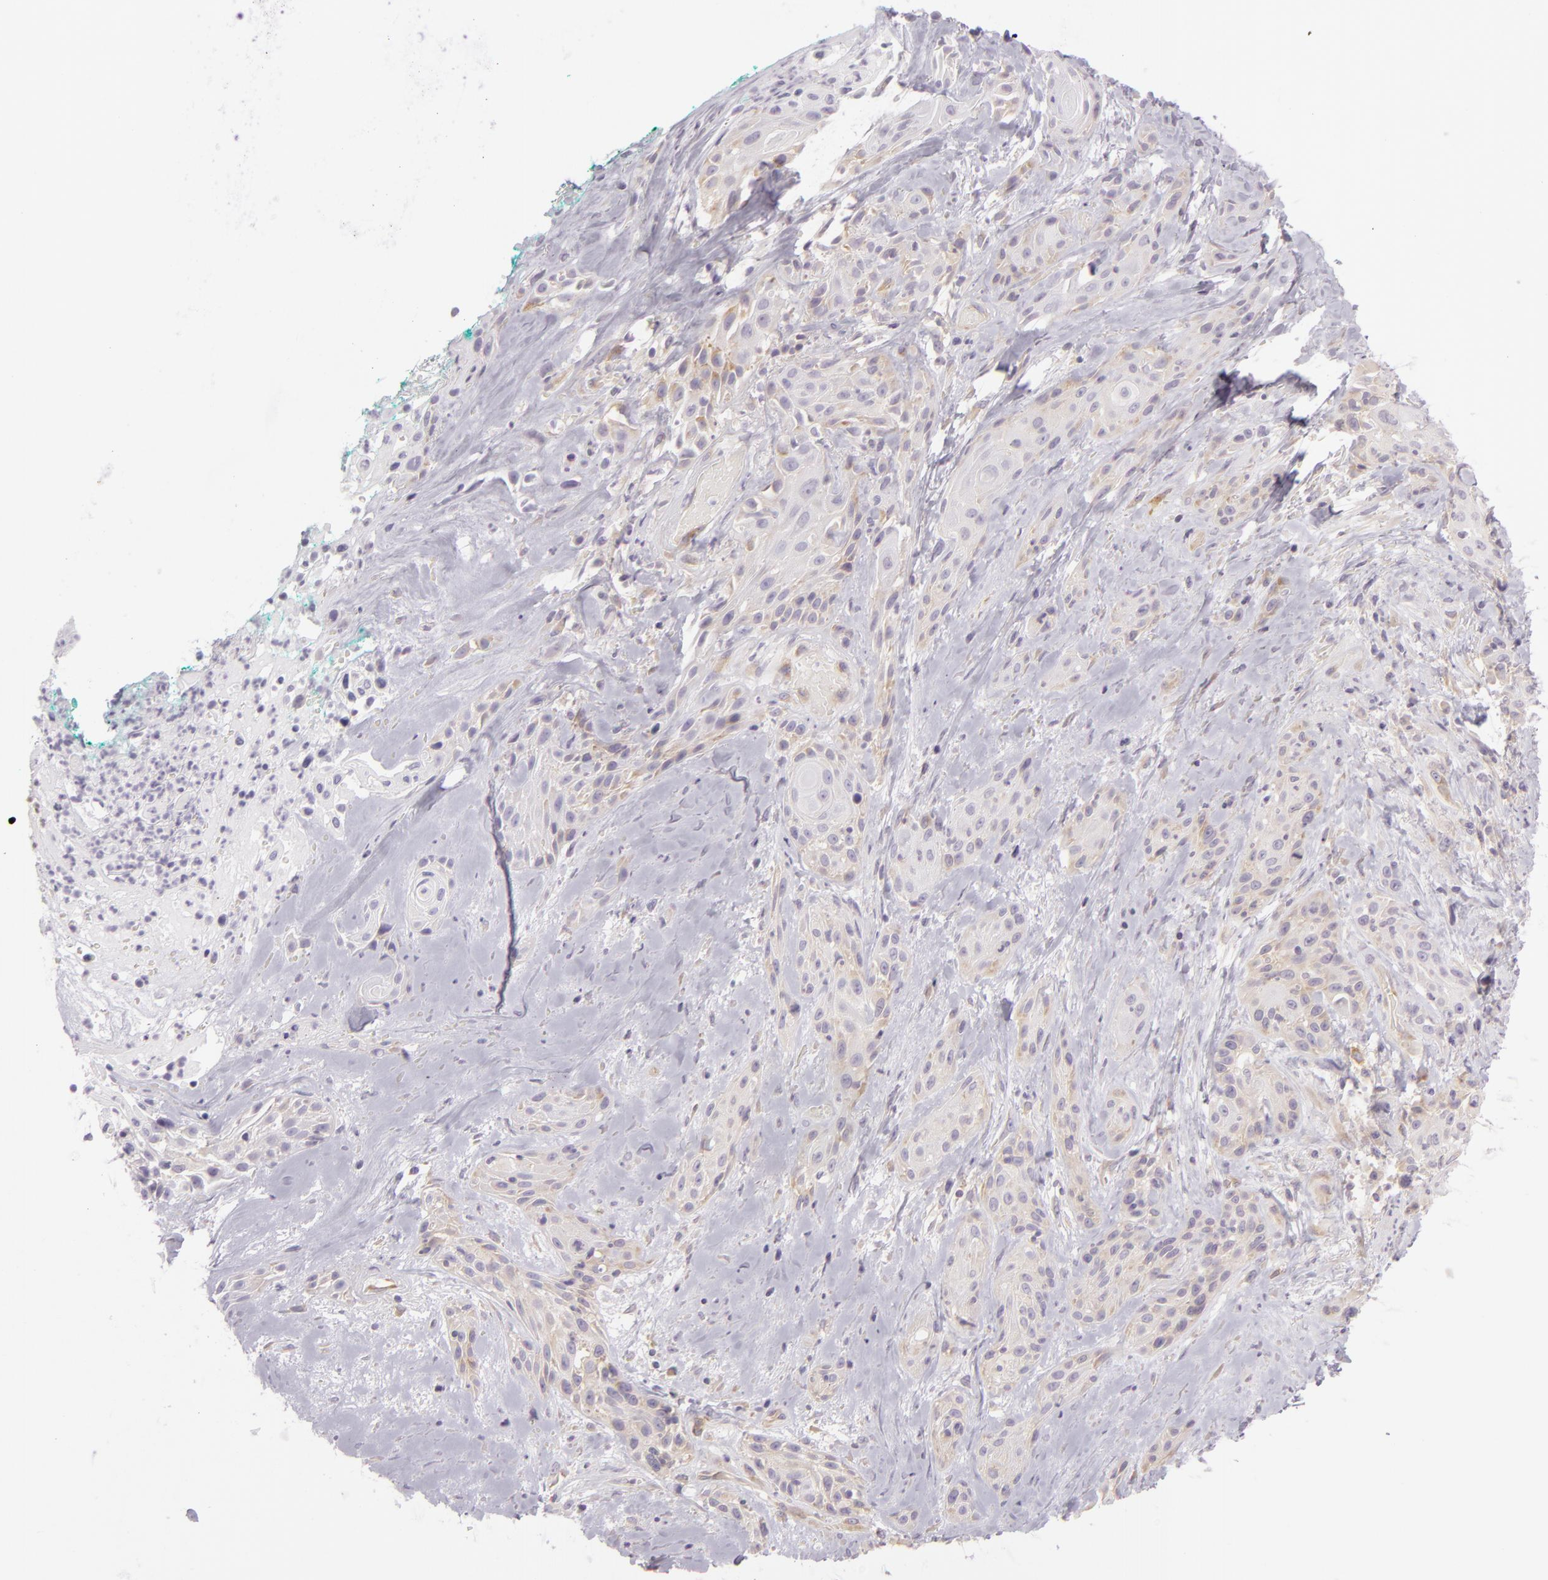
{"staining": {"intensity": "weak", "quantity": "25%-75%", "location": "cytoplasmic/membranous"}, "tissue": "skin cancer", "cell_type": "Tumor cells", "image_type": "cancer", "snomed": [{"axis": "morphology", "description": "Squamous cell carcinoma, NOS"}, {"axis": "topography", "description": "Skin"}, {"axis": "topography", "description": "Anal"}], "caption": "Squamous cell carcinoma (skin) was stained to show a protein in brown. There is low levels of weak cytoplasmic/membranous staining in about 25%-75% of tumor cells.", "gene": "ZC3H7B", "patient": {"sex": "male", "age": 64}}